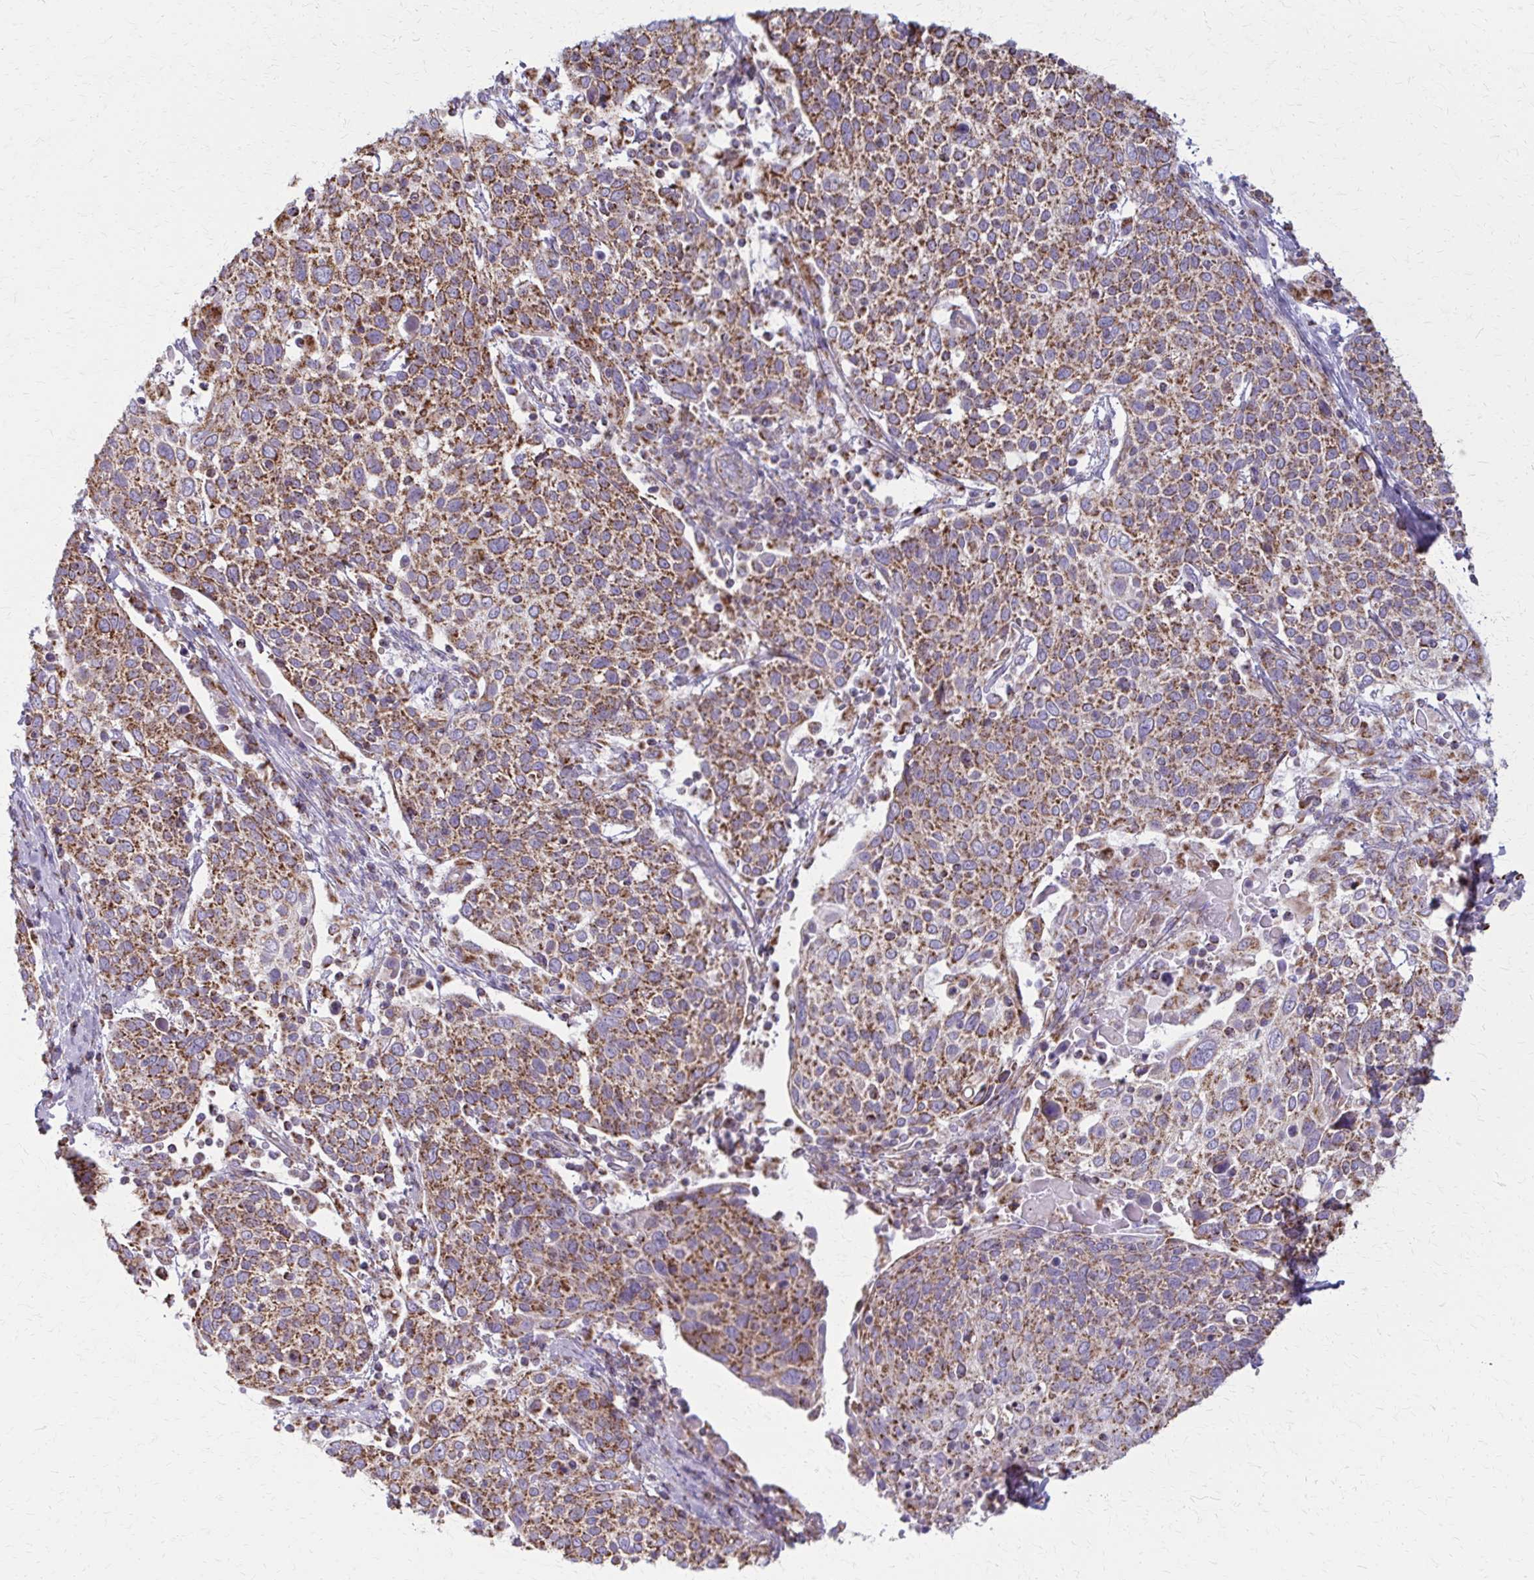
{"staining": {"intensity": "strong", "quantity": ">75%", "location": "cytoplasmic/membranous"}, "tissue": "cervical cancer", "cell_type": "Tumor cells", "image_type": "cancer", "snomed": [{"axis": "morphology", "description": "Squamous cell carcinoma, NOS"}, {"axis": "topography", "description": "Cervix"}], "caption": "Cervical cancer stained with a protein marker shows strong staining in tumor cells.", "gene": "TVP23A", "patient": {"sex": "female", "age": 61}}